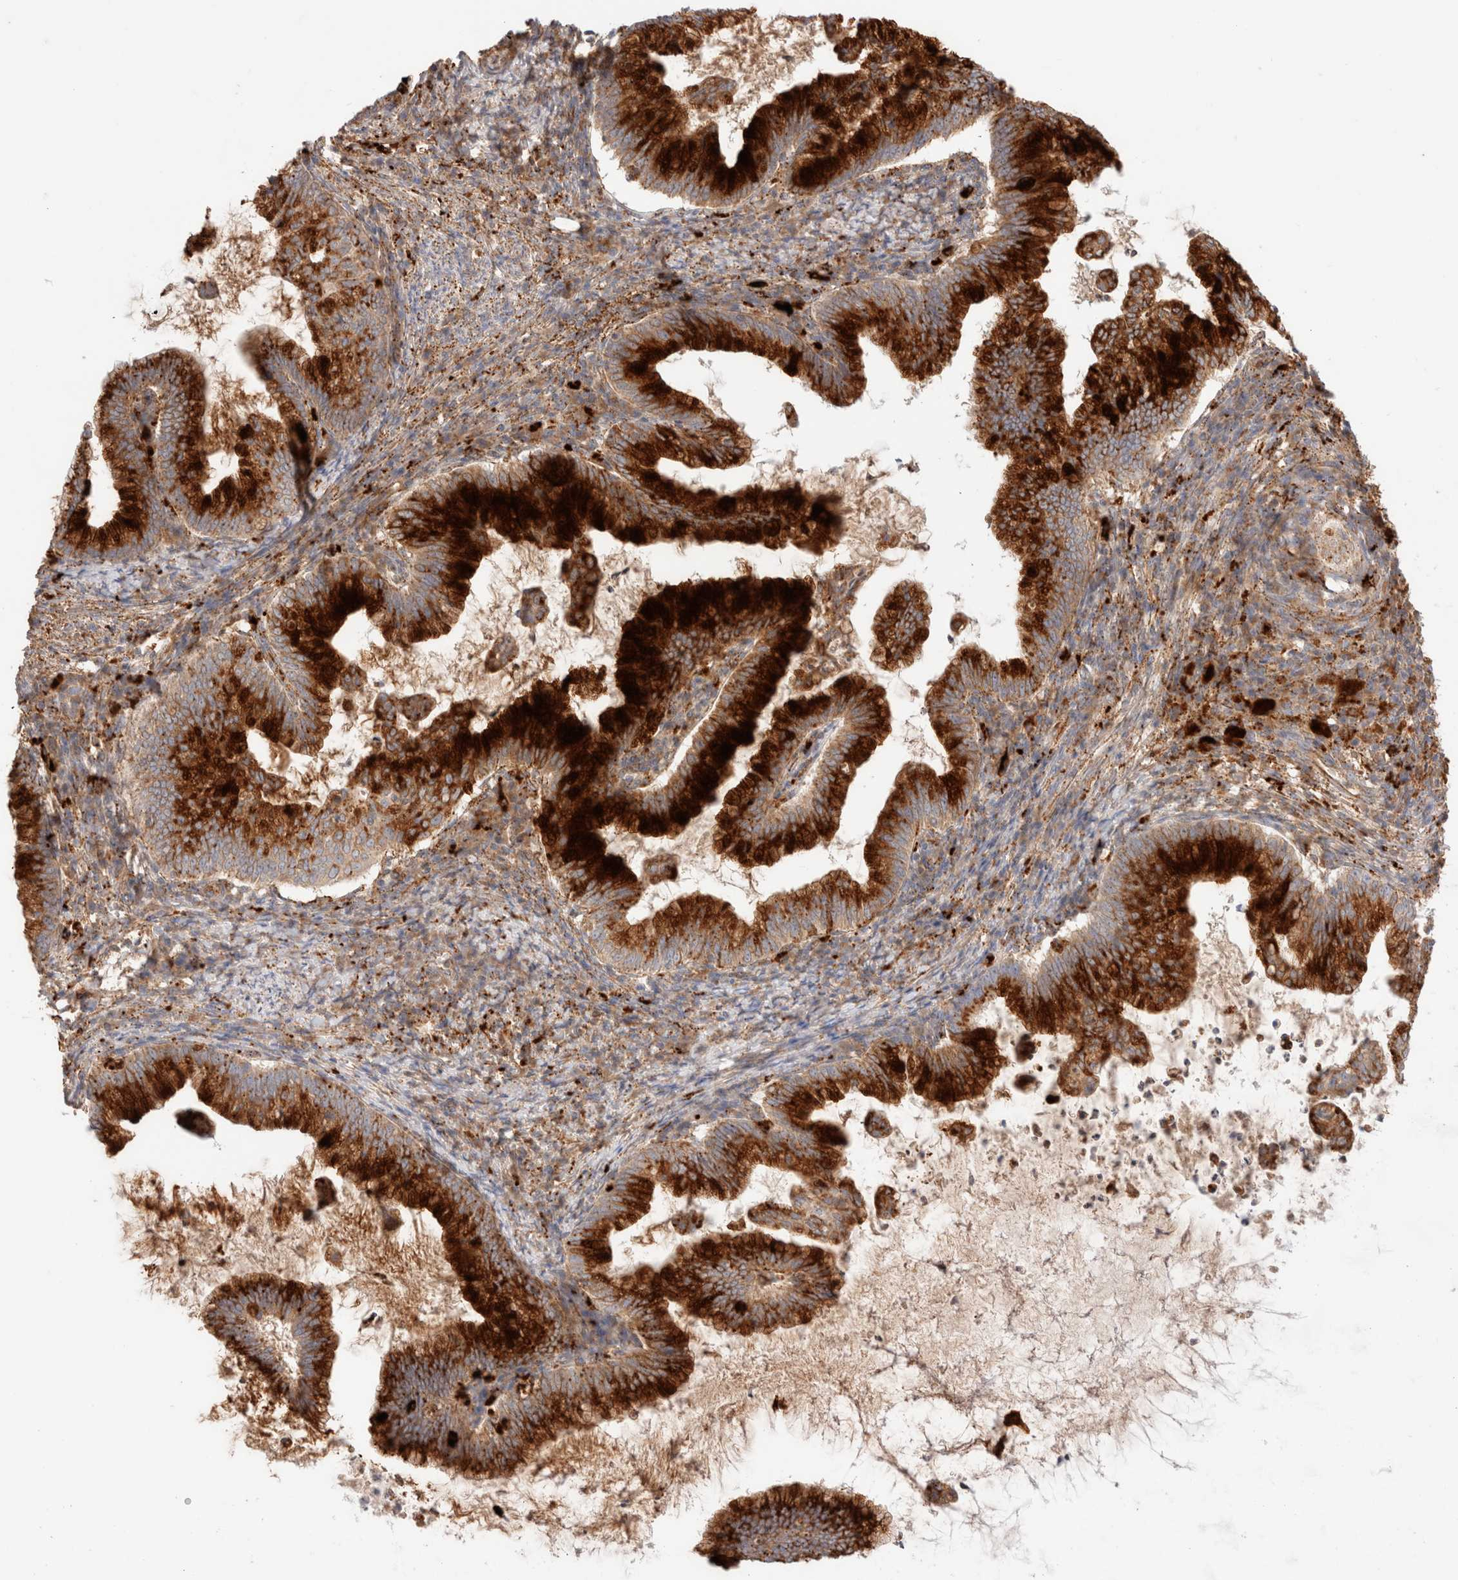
{"staining": {"intensity": "strong", "quantity": ">75%", "location": "cytoplasmic/membranous"}, "tissue": "cervical cancer", "cell_type": "Tumor cells", "image_type": "cancer", "snomed": [{"axis": "morphology", "description": "Adenocarcinoma, NOS"}, {"axis": "topography", "description": "Cervix"}], "caption": "Immunohistochemical staining of cervical cancer reveals high levels of strong cytoplasmic/membranous positivity in about >75% of tumor cells. (Brightfield microscopy of DAB IHC at high magnification).", "gene": "RABEPK", "patient": {"sex": "female", "age": 36}}